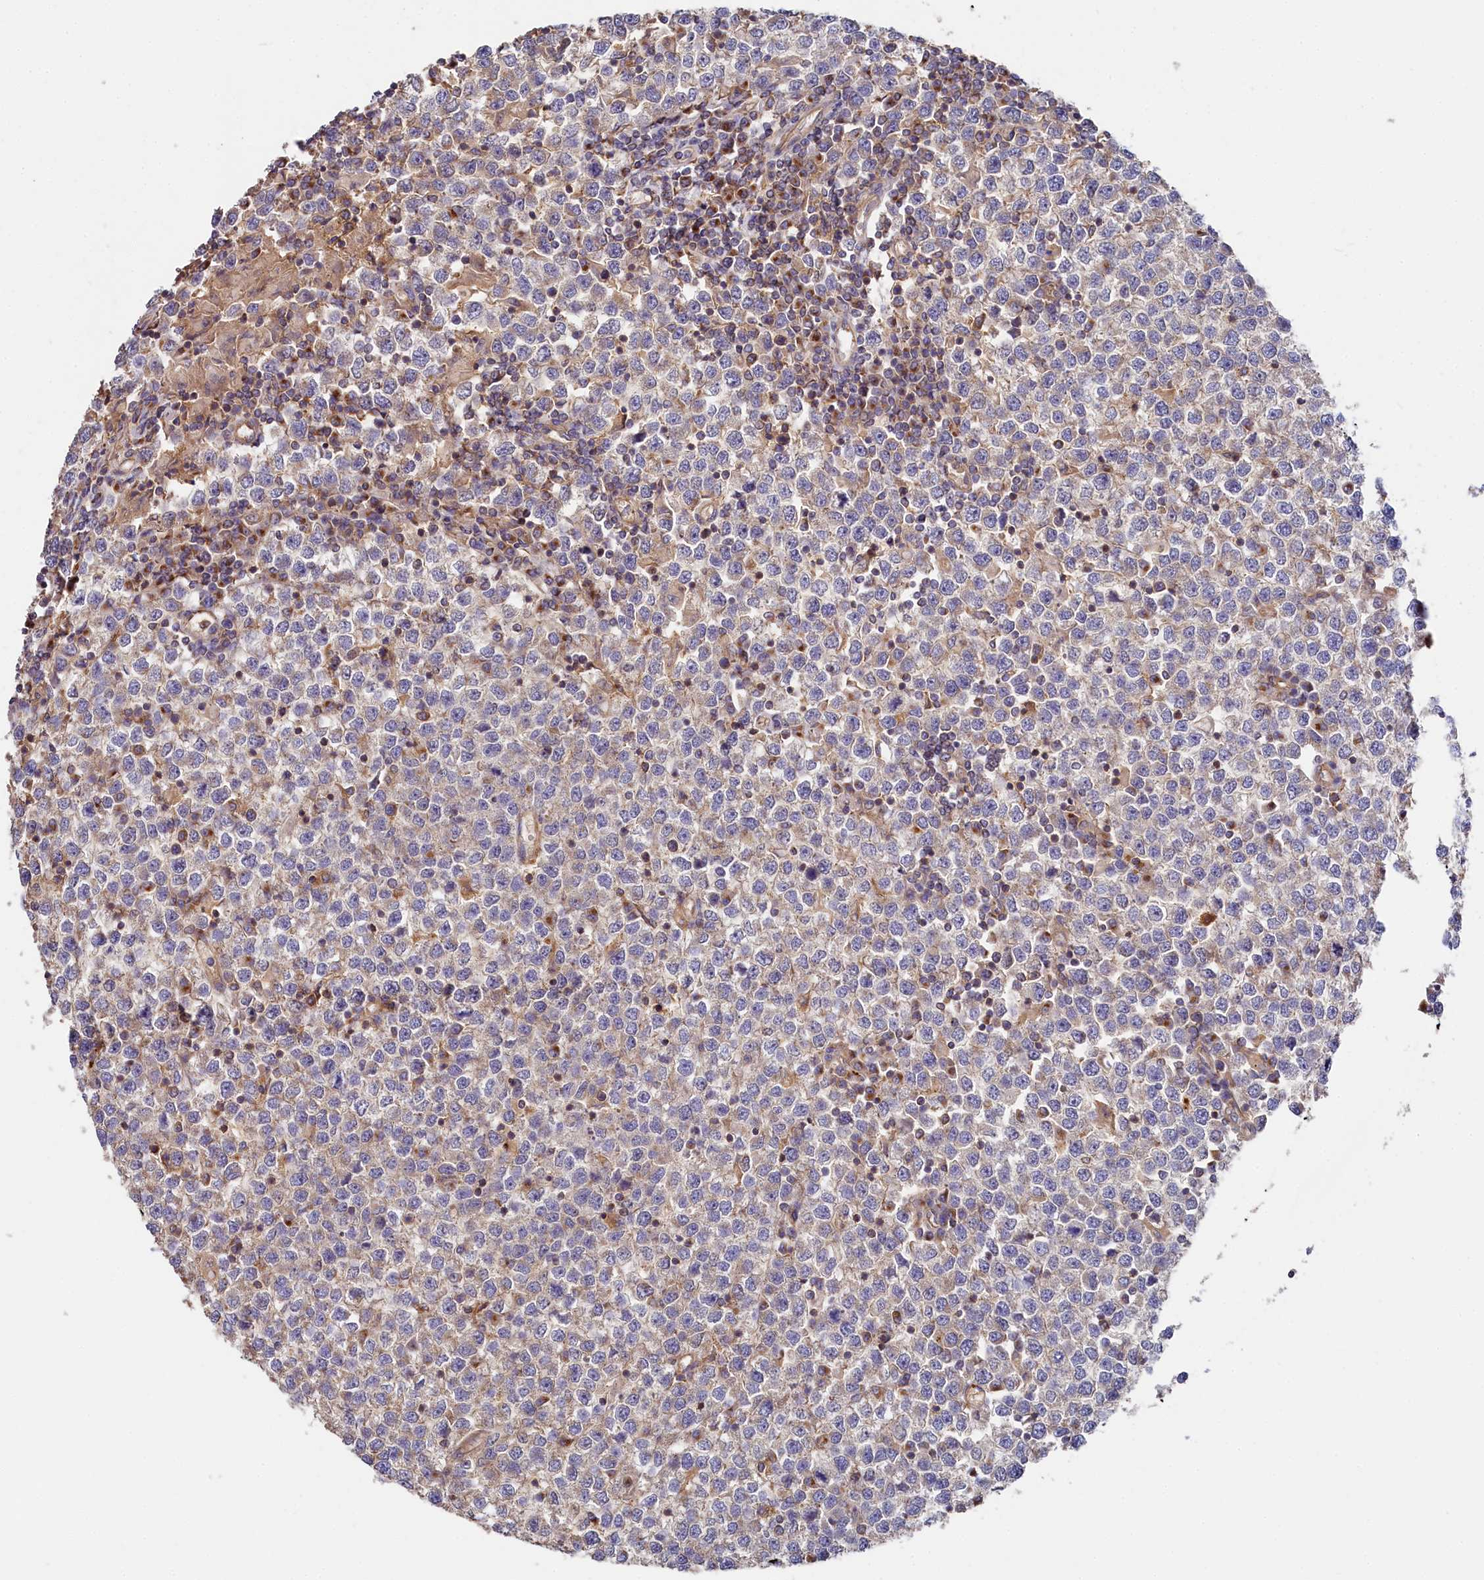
{"staining": {"intensity": "weak", "quantity": "<25%", "location": "cytoplasmic/membranous"}, "tissue": "testis cancer", "cell_type": "Tumor cells", "image_type": "cancer", "snomed": [{"axis": "morphology", "description": "Seminoma, NOS"}, {"axis": "topography", "description": "Testis"}], "caption": "Seminoma (testis) stained for a protein using immunohistochemistry (IHC) shows no staining tumor cells.", "gene": "PPIP5K1", "patient": {"sex": "male", "age": 65}}